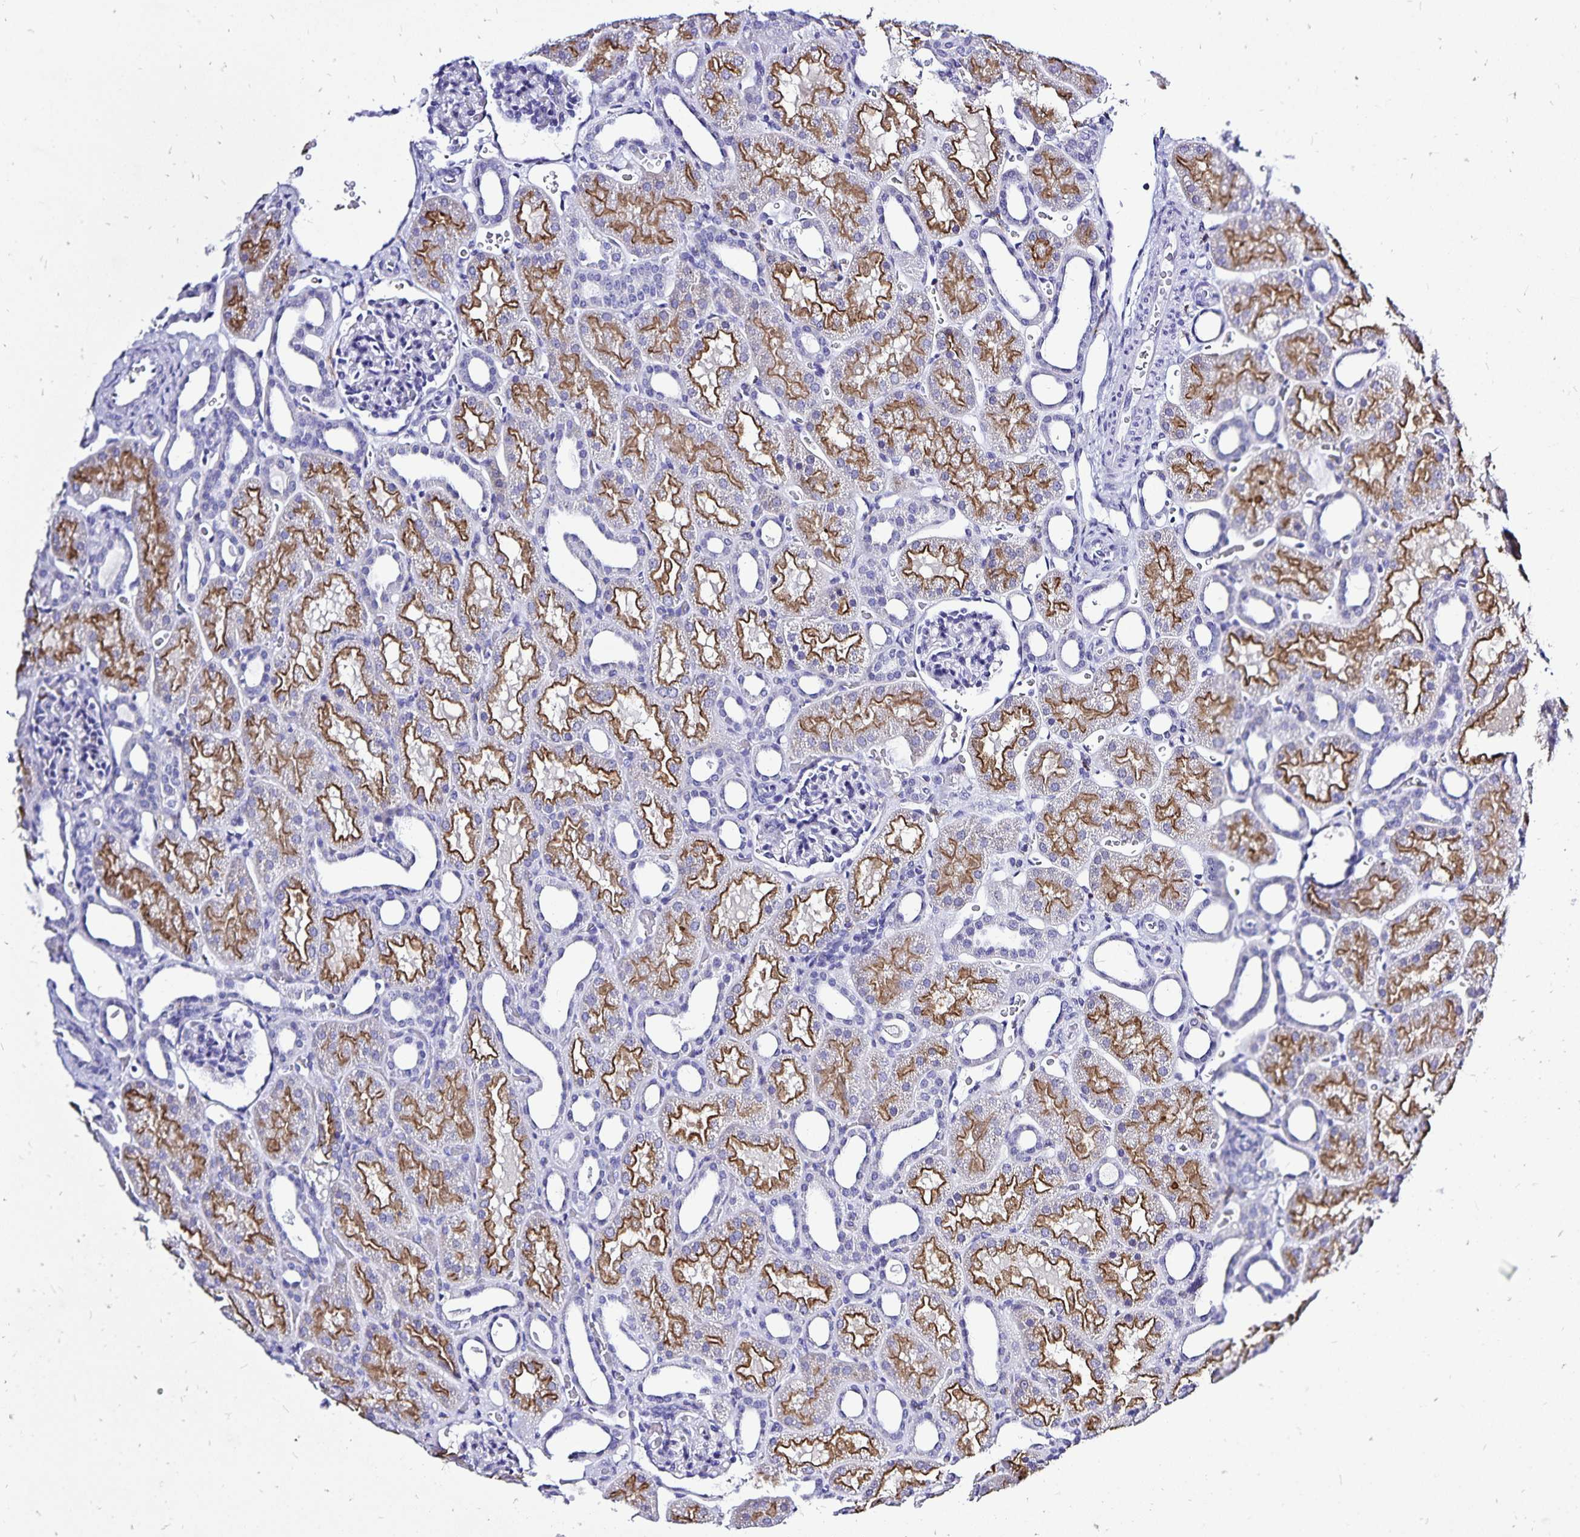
{"staining": {"intensity": "negative", "quantity": "none", "location": "none"}, "tissue": "kidney", "cell_type": "Cells in glomeruli", "image_type": "normal", "snomed": [{"axis": "morphology", "description": "Normal tissue, NOS"}, {"axis": "topography", "description": "Kidney"}], "caption": "A high-resolution histopathology image shows immunohistochemistry staining of normal kidney, which reveals no significant expression in cells in glomeruli.", "gene": "PLAC1", "patient": {"sex": "male", "age": 2}}